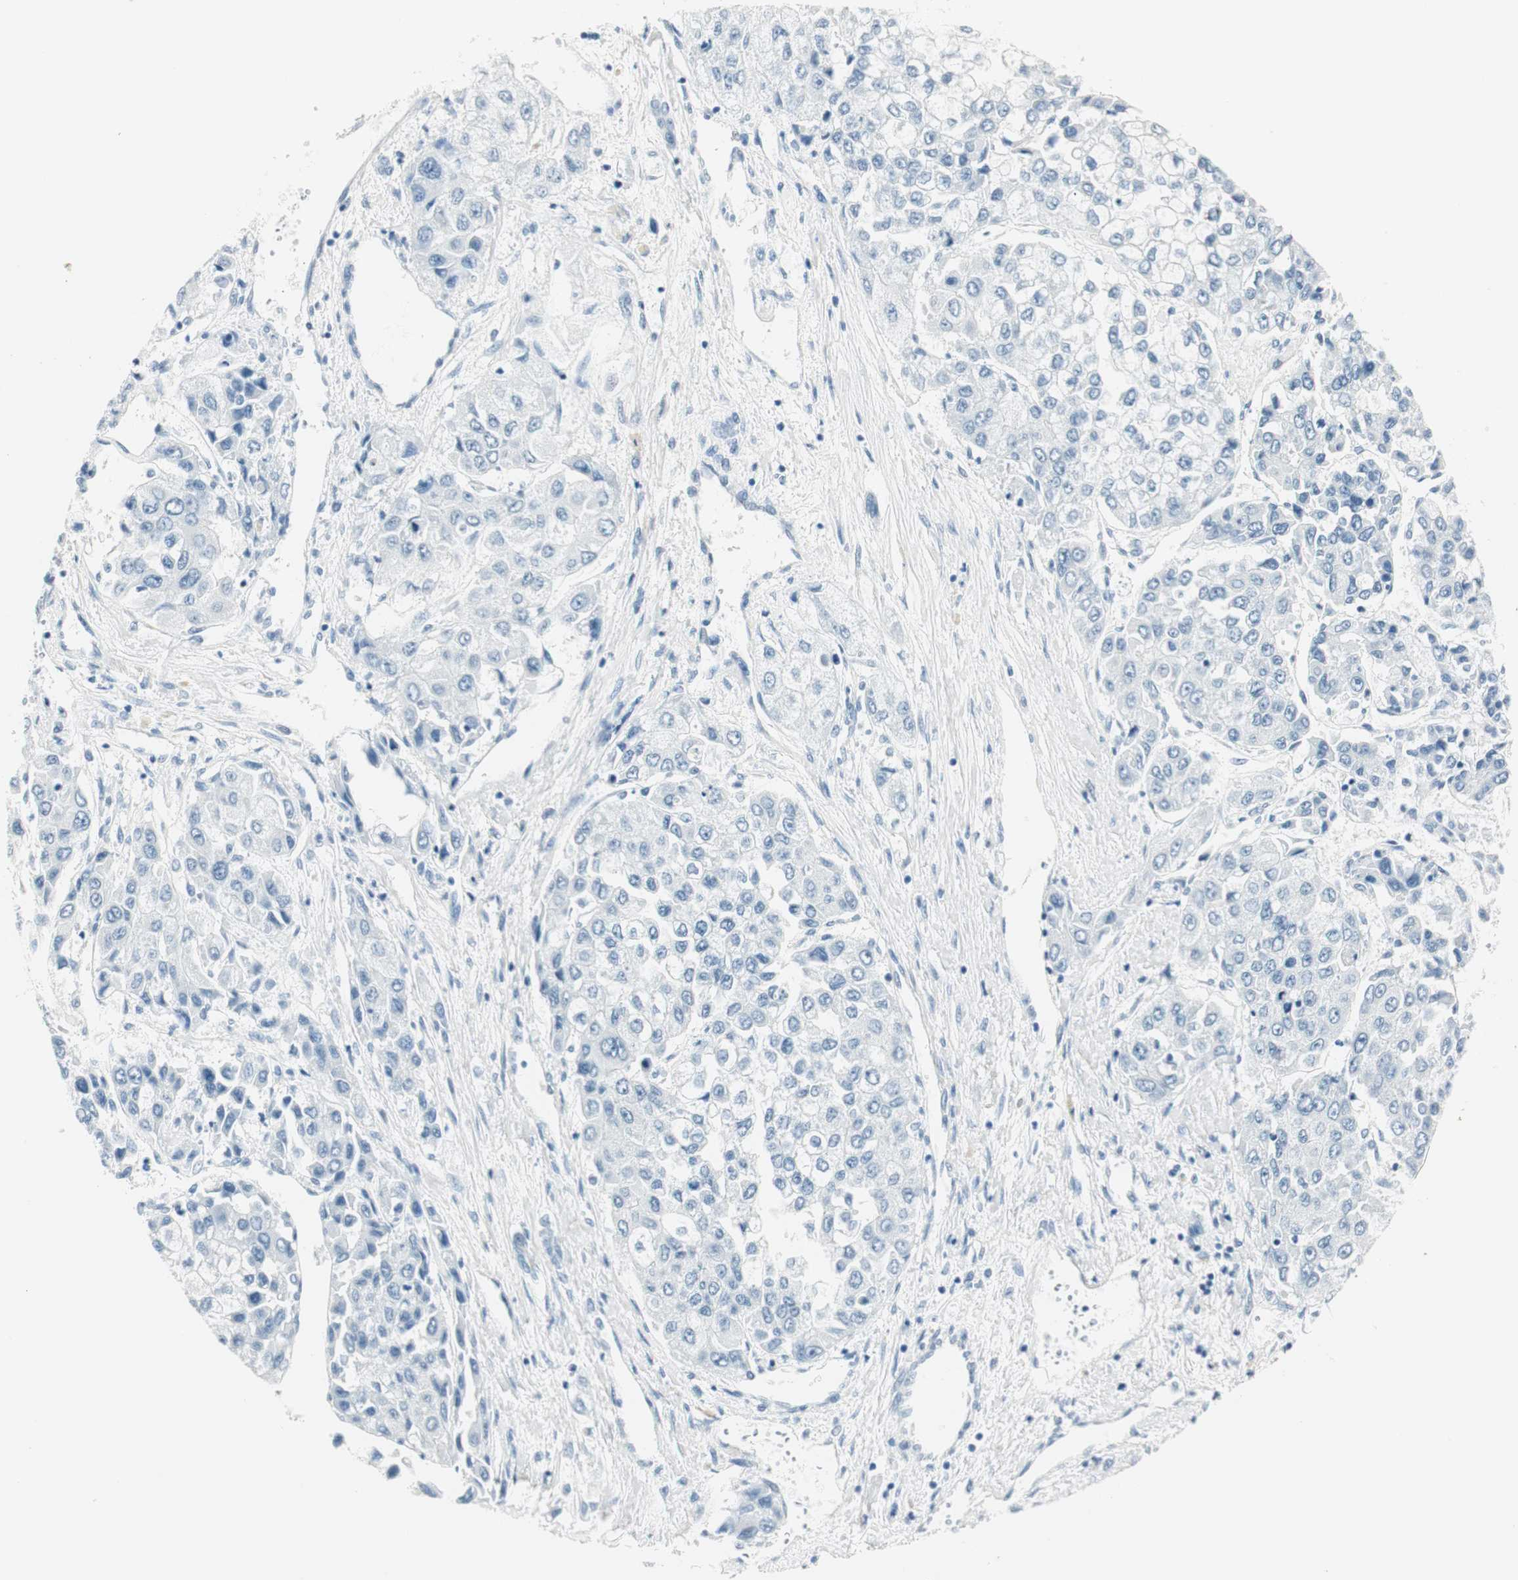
{"staining": {"intensity": "negative", "quantity": "none", "location": "none"}, "tissue": "liver cancer", "cell_type": "Tumor cells", "image_type": "cancer", "snomed": [{"axis": "morphology", "description": "Carcinoma, Hepatocellular, NOS"}, {"axis": "topography", "description": "Liver"}], "caption": "DAB (3,3'-diaminobenzidine) immunohistochemical staining of liver cancer reveals no significant expression in tumor cells.", "gene": "HOXB13", "patient": {"sex": "female", "age": 66}}